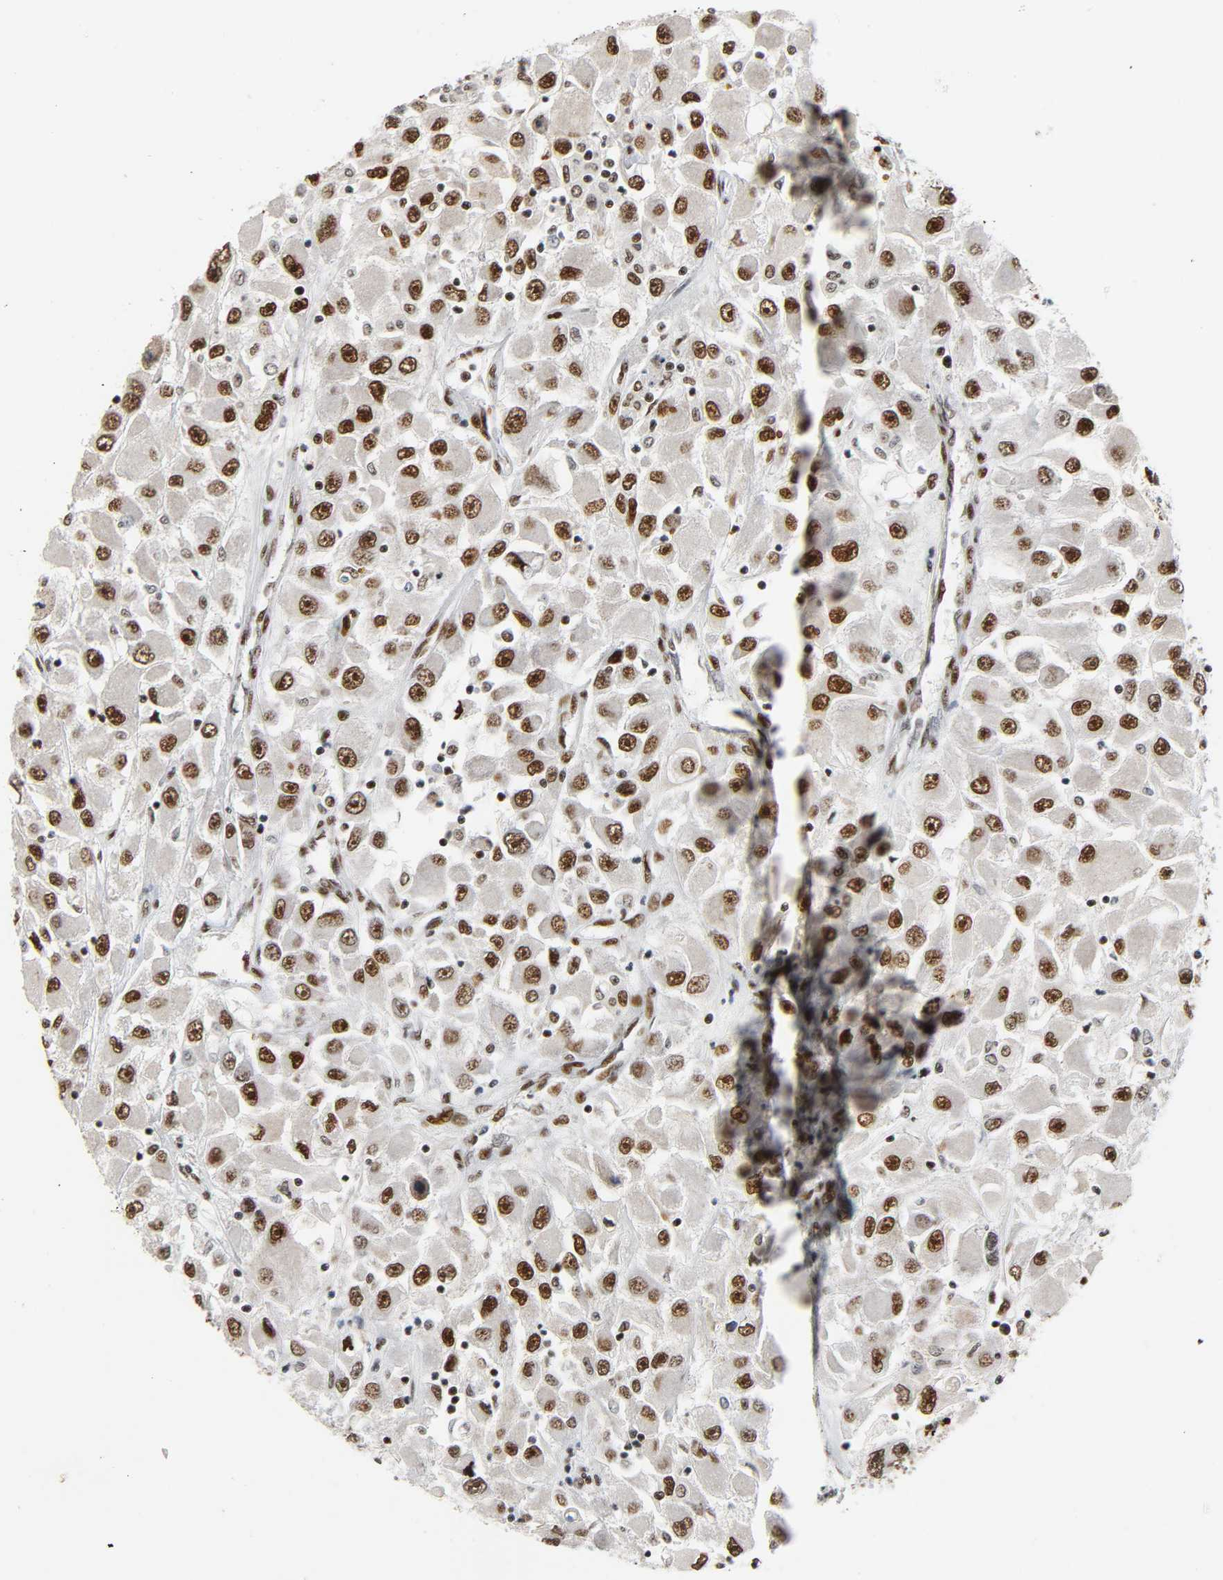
{"staining": {"intensity": "strong", "quantity": ">75%", "location": "nuclear"}, "tissue": "renal cancer", "cell_type": "Tumor cells", "image_type": "cancer", "snomed": [{"axis": "morphology", "description": "Adenocarcinoma, NOS"}, {"axis": "topography", "description": "Kidney"}], "caption": "A brown stain highlights strong nuclear positivity of a protein in human adenocarcinoma (renal) tumor cells.", "gene": "CDK9", "patient": {"sex": "female", "age": 52}}